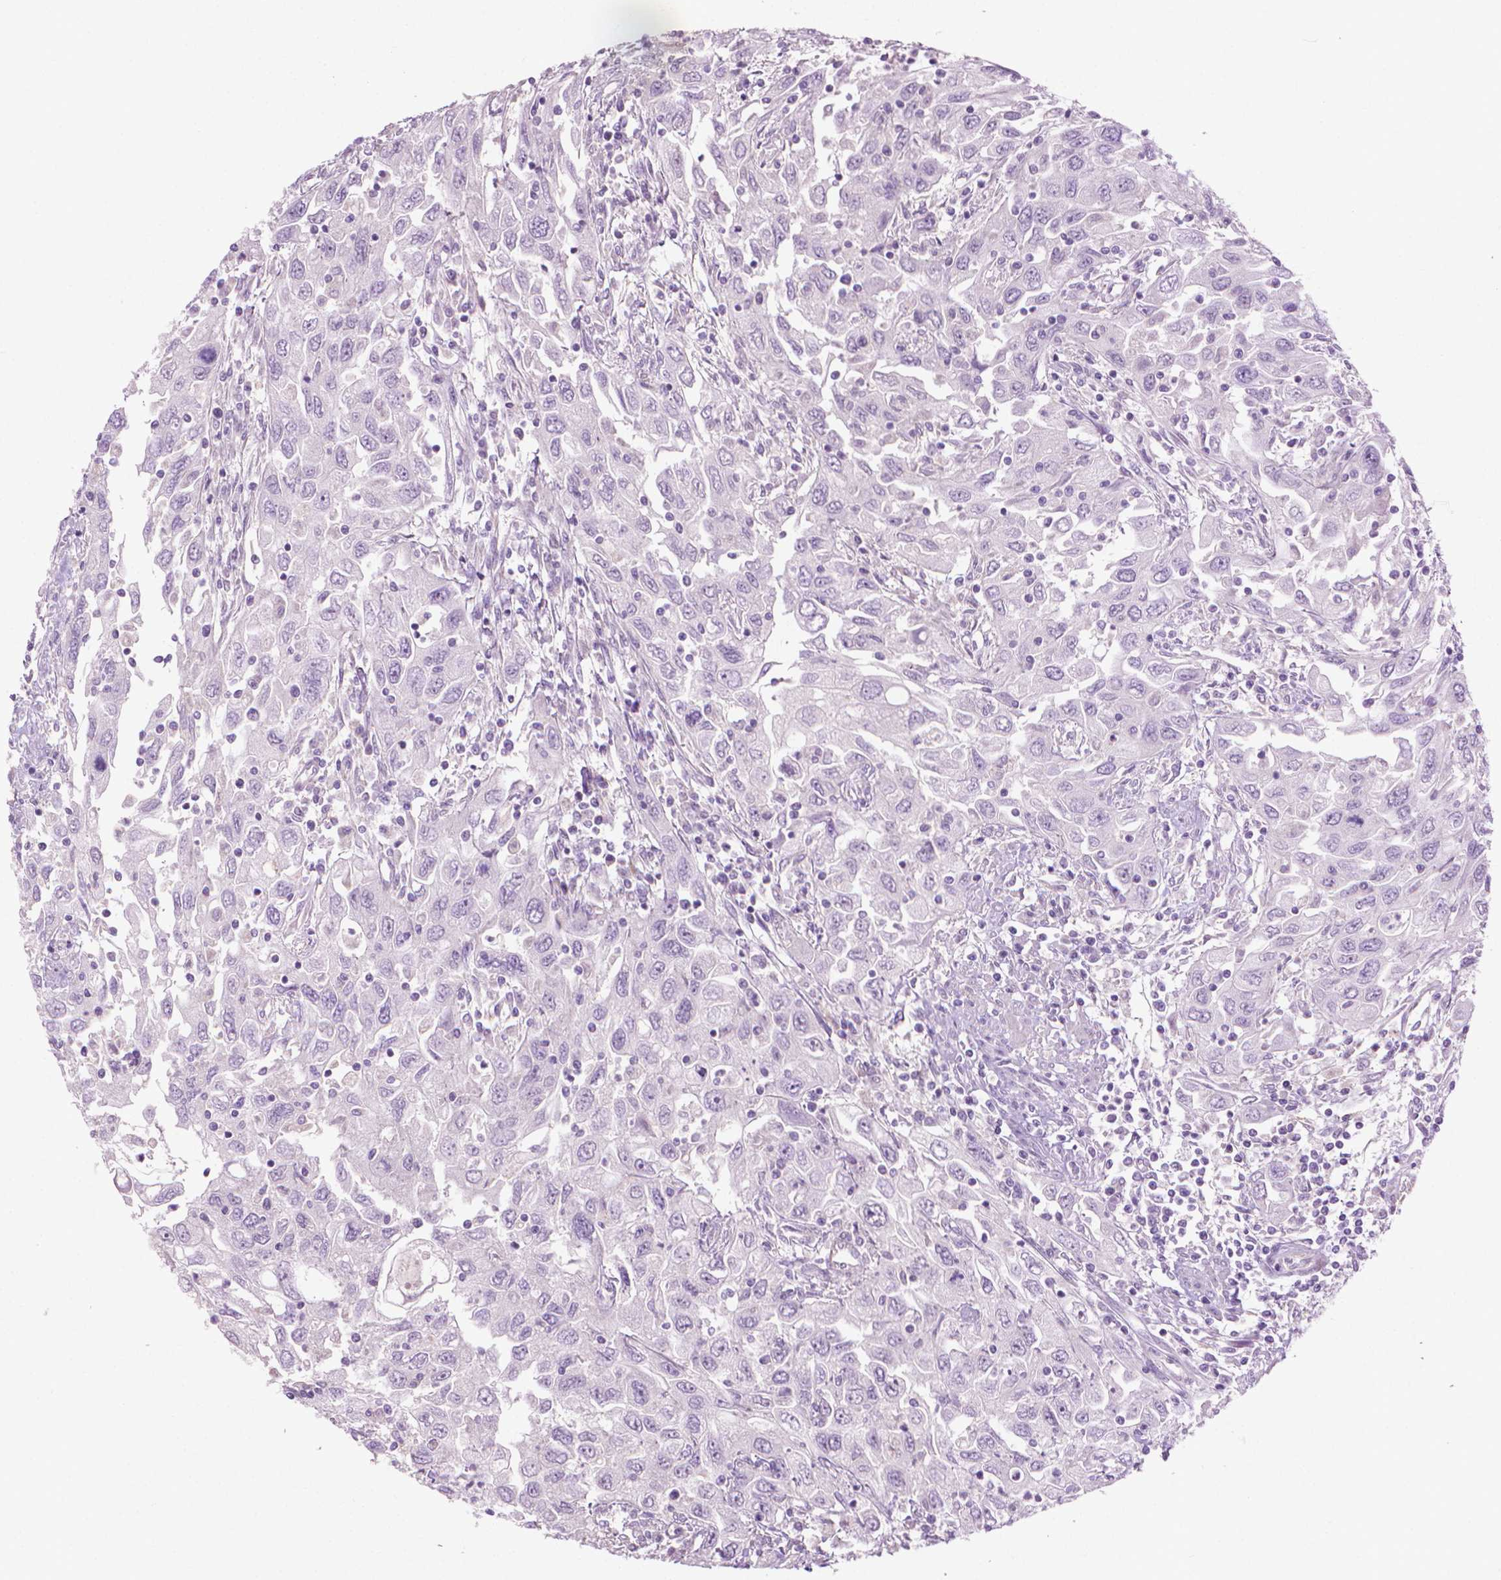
{"staining": {"intensity": "negative", "quantity": "none", "location": "none"}, "tissue": "urothelial cancer", "cell_type": "Tumor cells", "image_type": "cancer", "snomed": [{"axis": "morphology", "description": "Urothelial carcinoma, High grade"}, {"axis": "topography", "description": "Urinary bladder"}], "caption": "A high-resolution image shows immunohistochemistry (IHC) staining of urothelial cancer, which displays no significant staining in tumor cells.", "gene": "KRT73", "patient": {"sex": "male", "age": 76}}